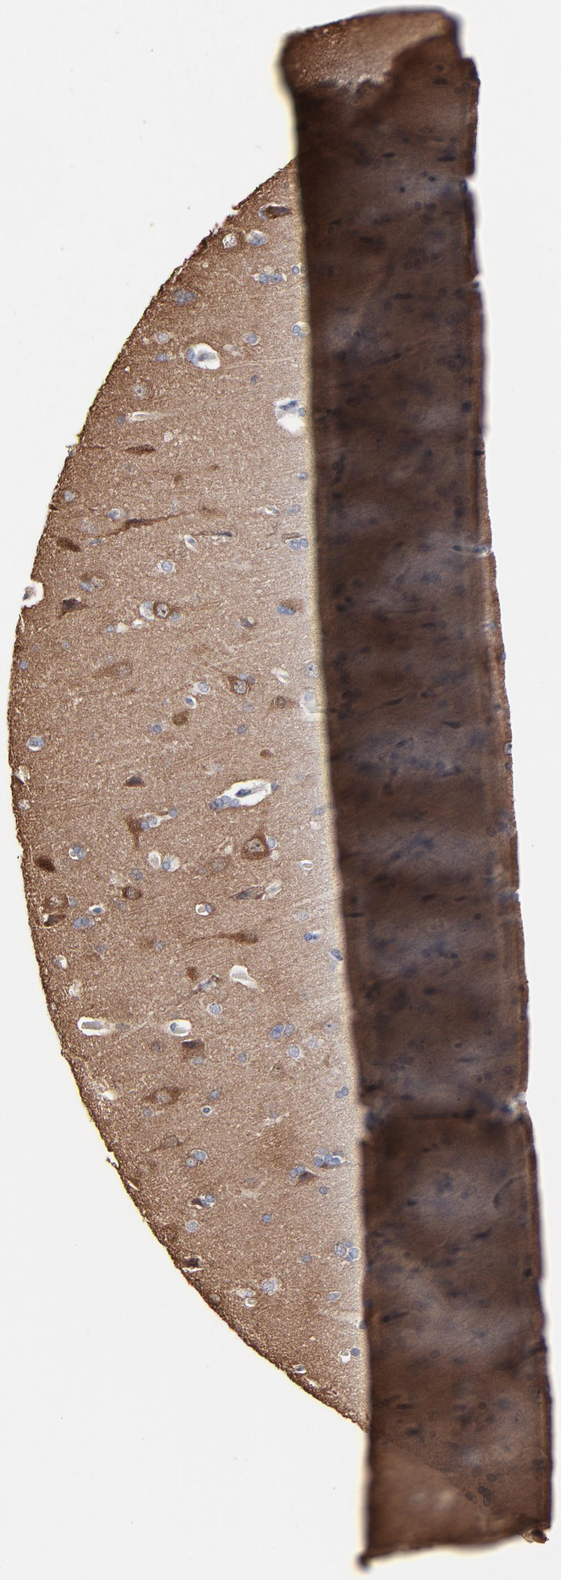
{"staining": {"intensity": "negative", "quantity": "none", "location": "none"}, "tissue": "cerebral cortex", "cell_type": "Endothelial cells", "image_type": "normal", "snomed": [{"axis": "morphology", "description": "Normal tissue, NOS"}, {"axis": "topography", "description": "Cerebral cortex"}], "caption": "Protein analysis of unremarkable cerebral cortex demonstrates no significant positivity in endothelial cells.", "gene": "MAP2K1", "patient": {"sex": "male", "age": 62}}